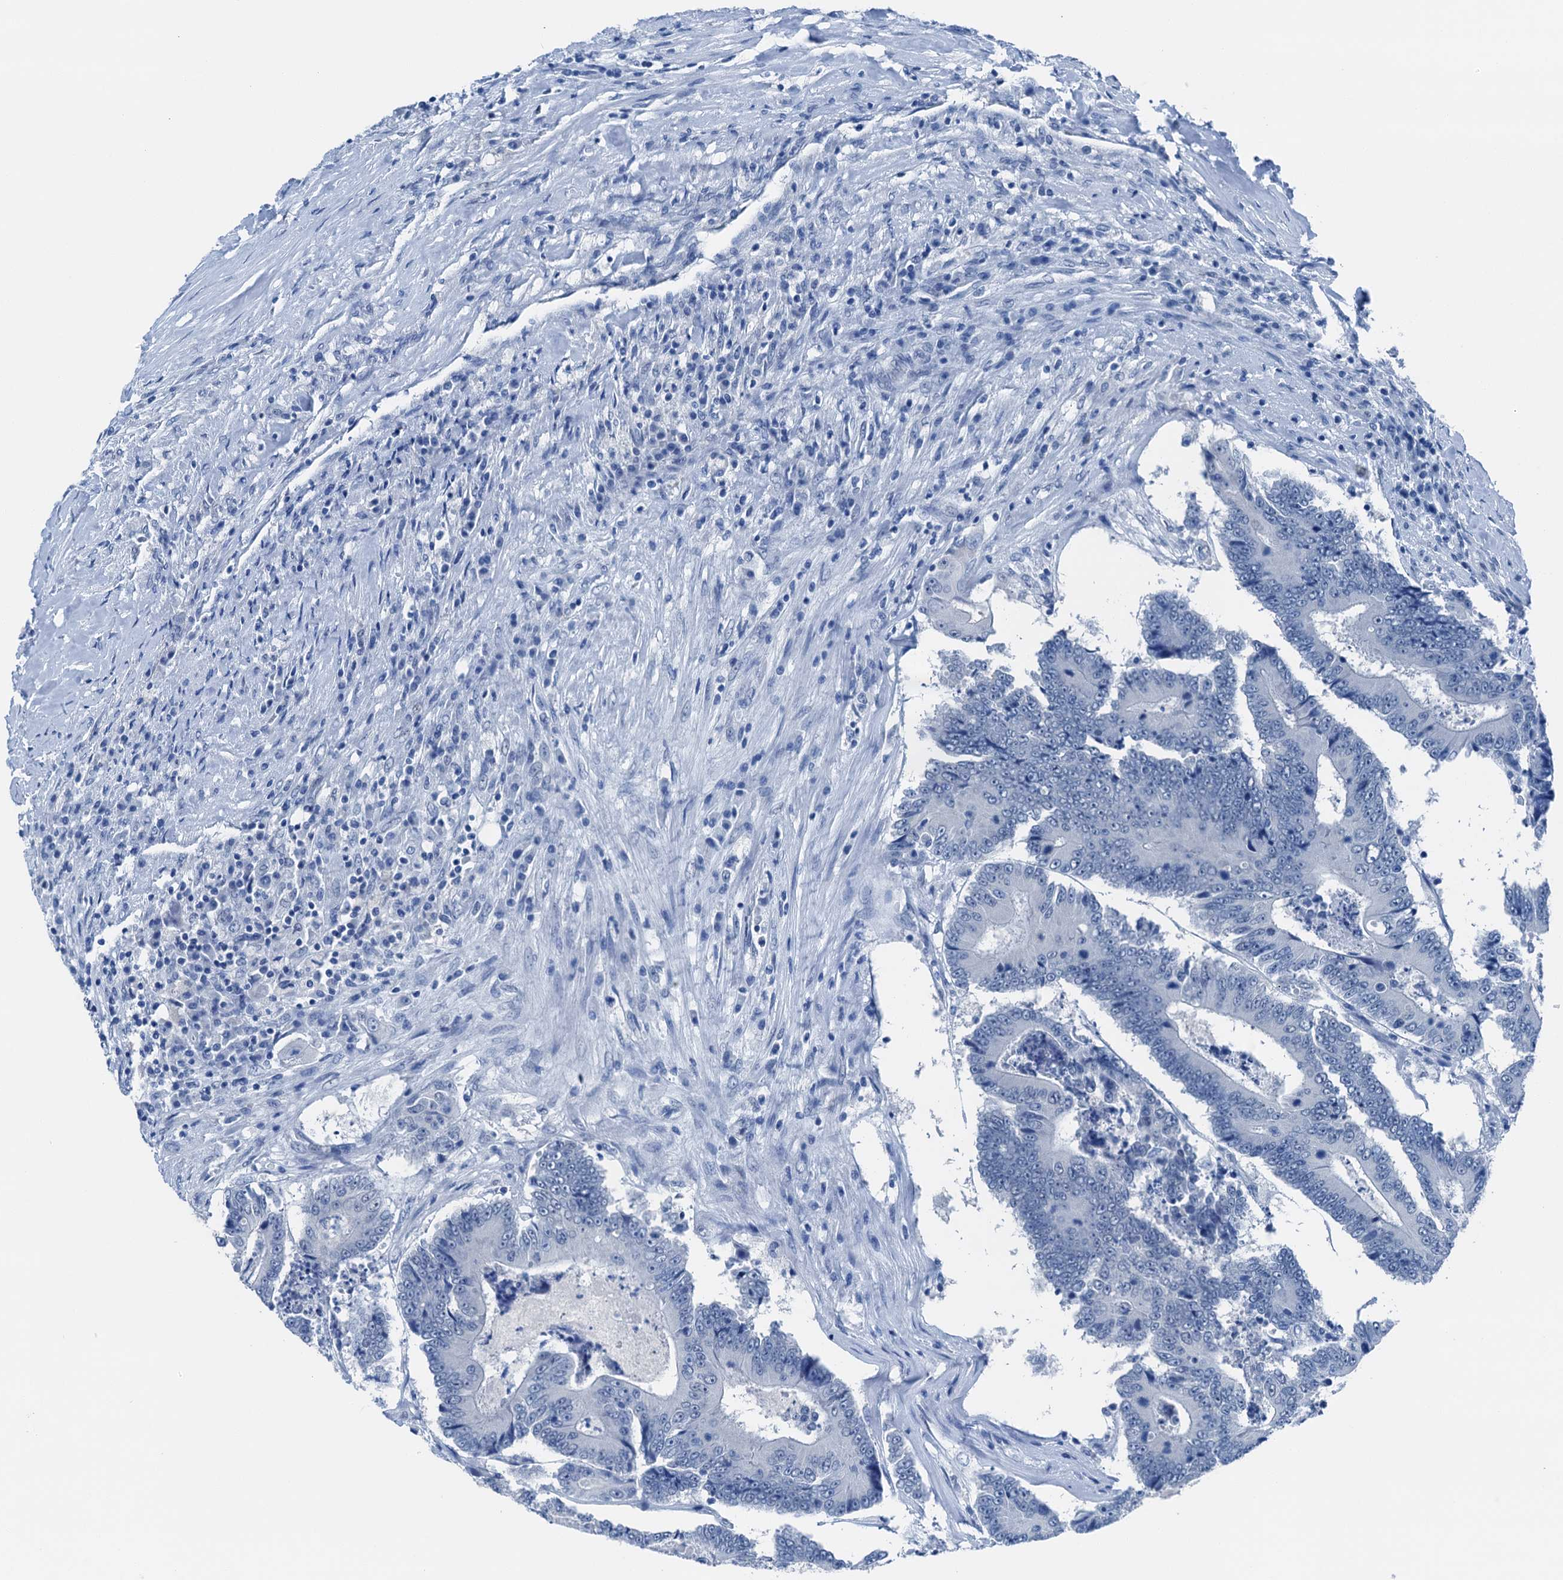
{"staining": {"intensity": "negative", "quantity": "none", "location": "none"}, "tissue": "colorectal cancer", "cell_type": "Tumor cells", "image_type": "cancer", "snomed": [{"axis": "morphology", "description": "Adenocarcinoma, NOS"}, {"axis": "topography", "description": "Colon"}], "caption": "The immunohistochemistry micrograph has no significant expression in tumor cells of adenocarcinoma (colorectal) tissue.", "gene": "CBLN3", "patient": {"sex": "male", "age": 83}}